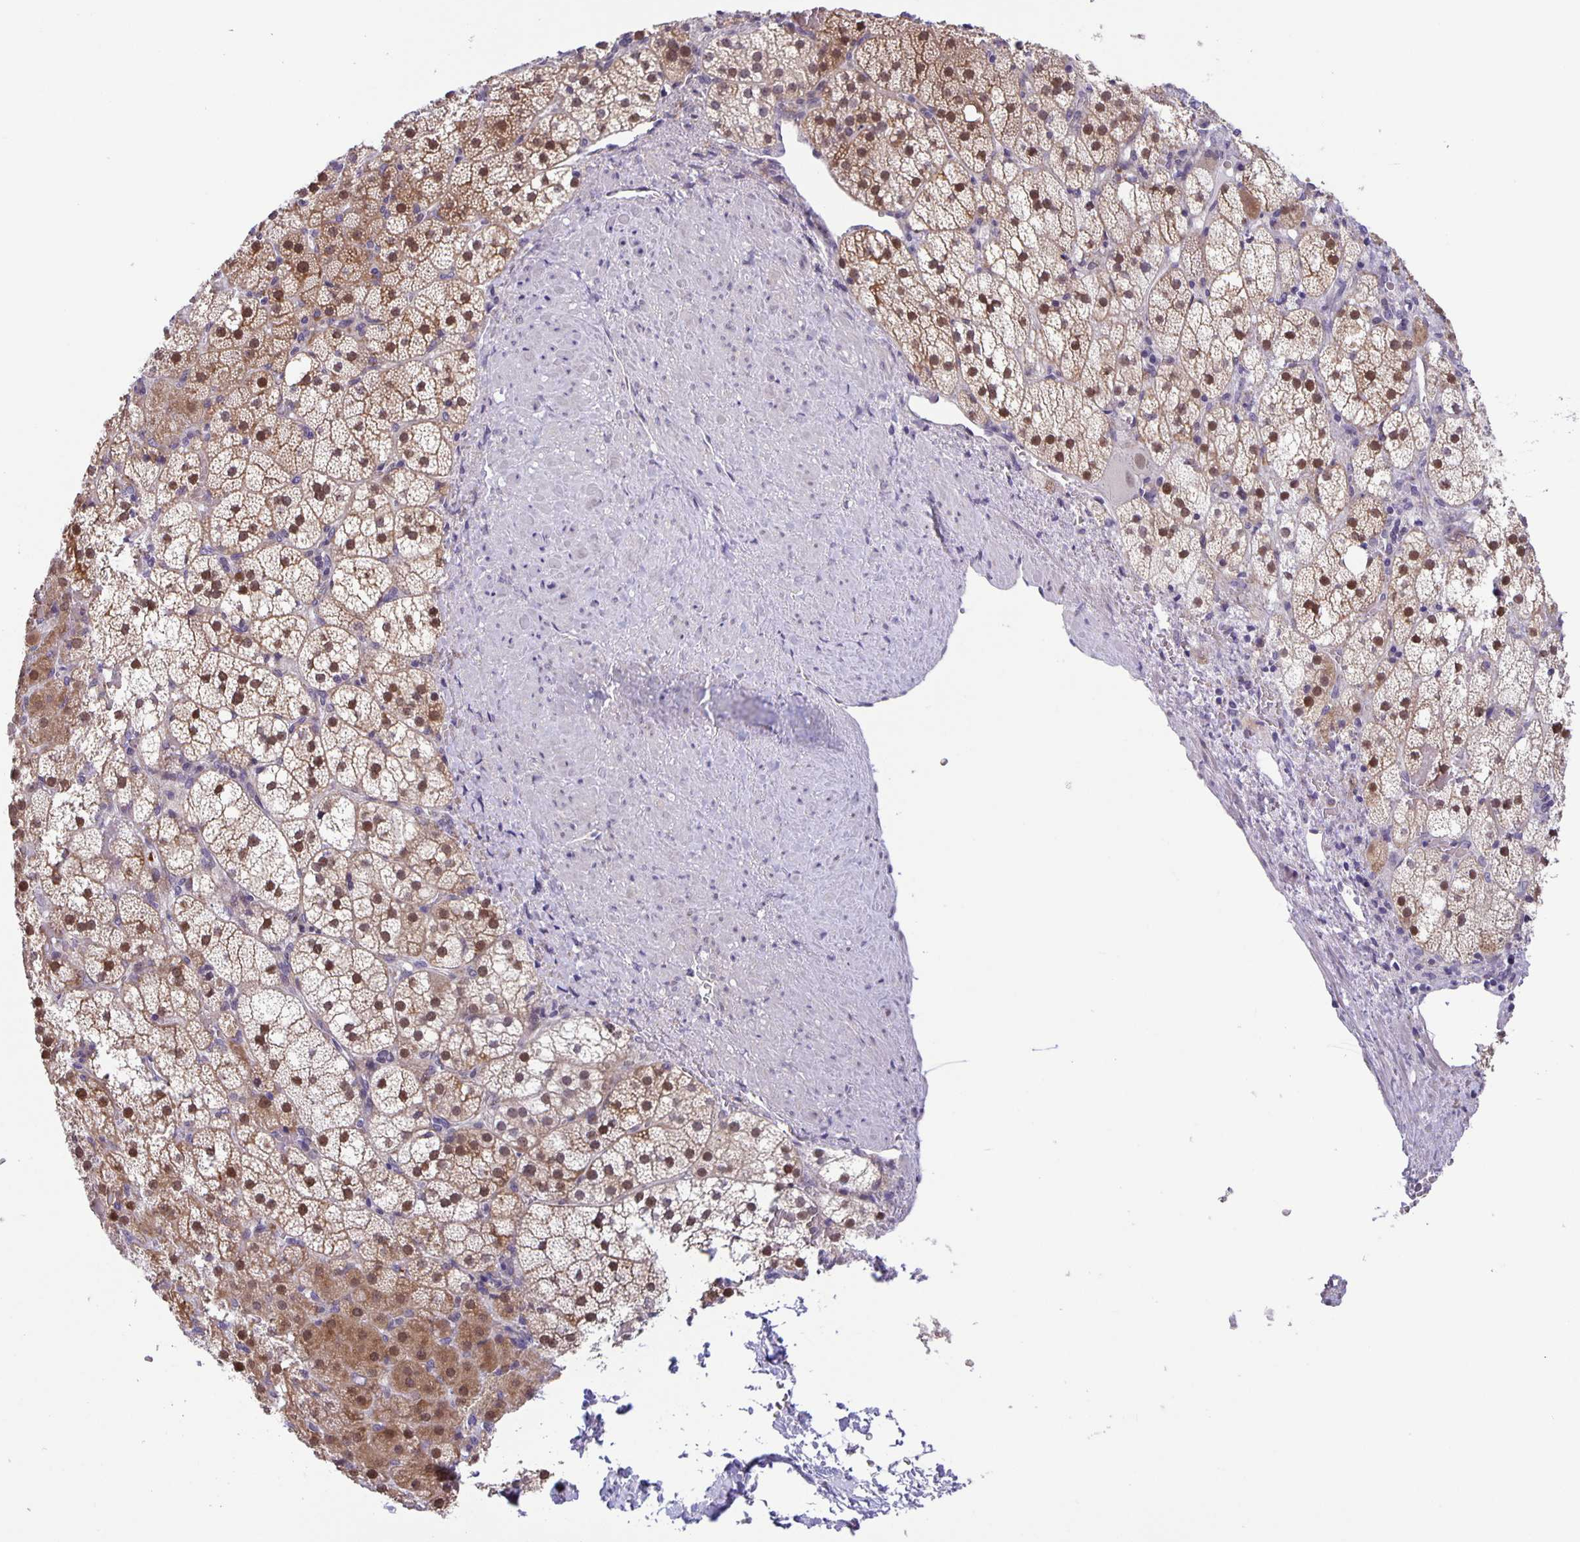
{"staining": {"intensity": "moderate", "quantity": "25%-75%", "location": "cytoplasmic/membranous,nuclear"}, "tissue": "adrenal gland", "cell_type": "Glandular cells", "image_type": "normal", "snomed": [{"axis": "morphology", "description": "Normal tissue, NOS"}, {"axis": "topography", "description": "Adrenal gland"}], "caption": "Benign adrenal gland displays moderate cytoplasmic/membranous,nuclear positivity in about 25%-75% of glandular cells The protein is shown in brown color, while the nuclei are stained blue..", "gene": "PHRF1", "patient": {"sex": "male", "age": 53}}